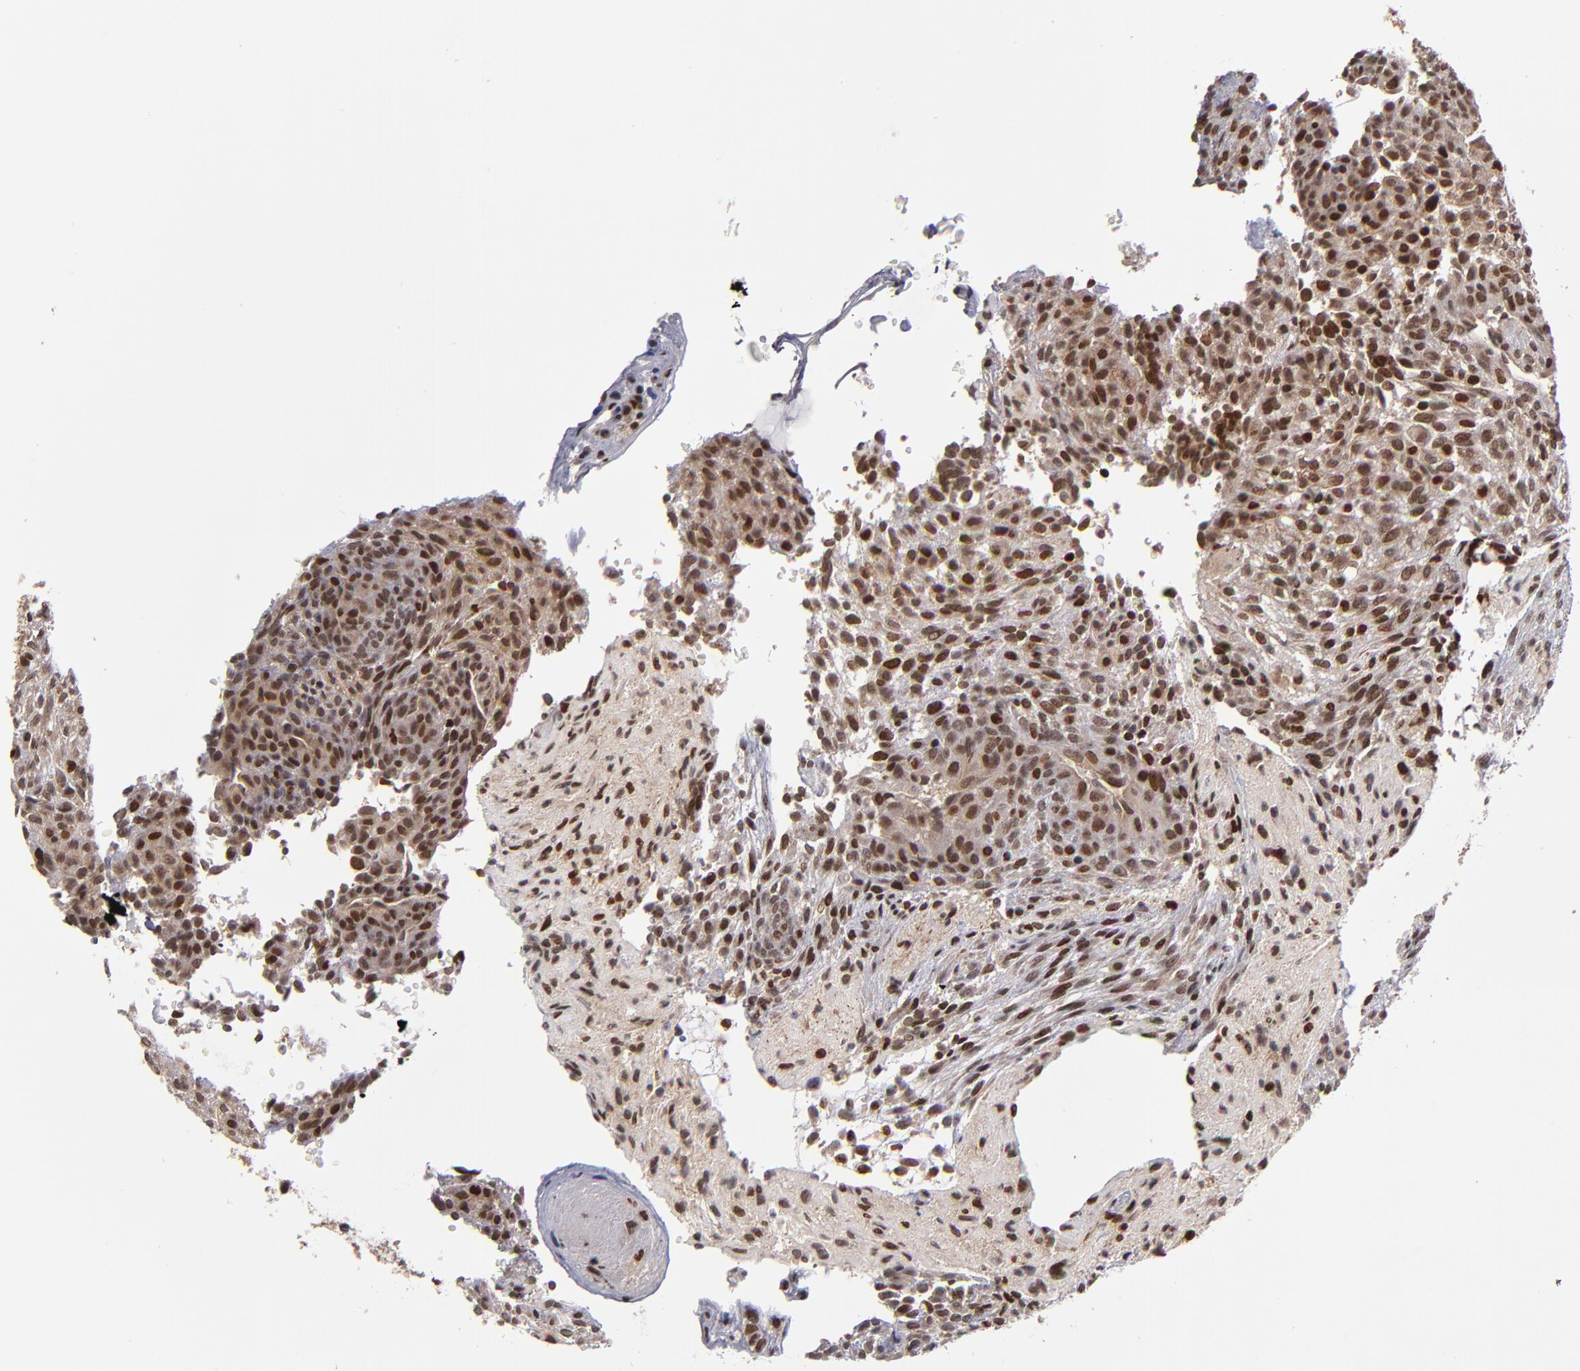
{"staining": {"intensity": "weak", "quantity": ">75%", "location": "nuclear"}, "tissue": "glioma", "cell_type": "Tumor cells", "image_type": "cancer", "snomed": [{"axis": "morphology", "description": "Glioma, malignant, High grade"}, {"axis": "topography", "description": "Cerebral cortex"}], "caption": "This micrograph reveals IHC staining of malignant glioma (high-grade), with low weak nuclear positivity in about >75% of tumor cells.", "gene": "KDM6A", "patient": {"sex": "female", "age": 55}}